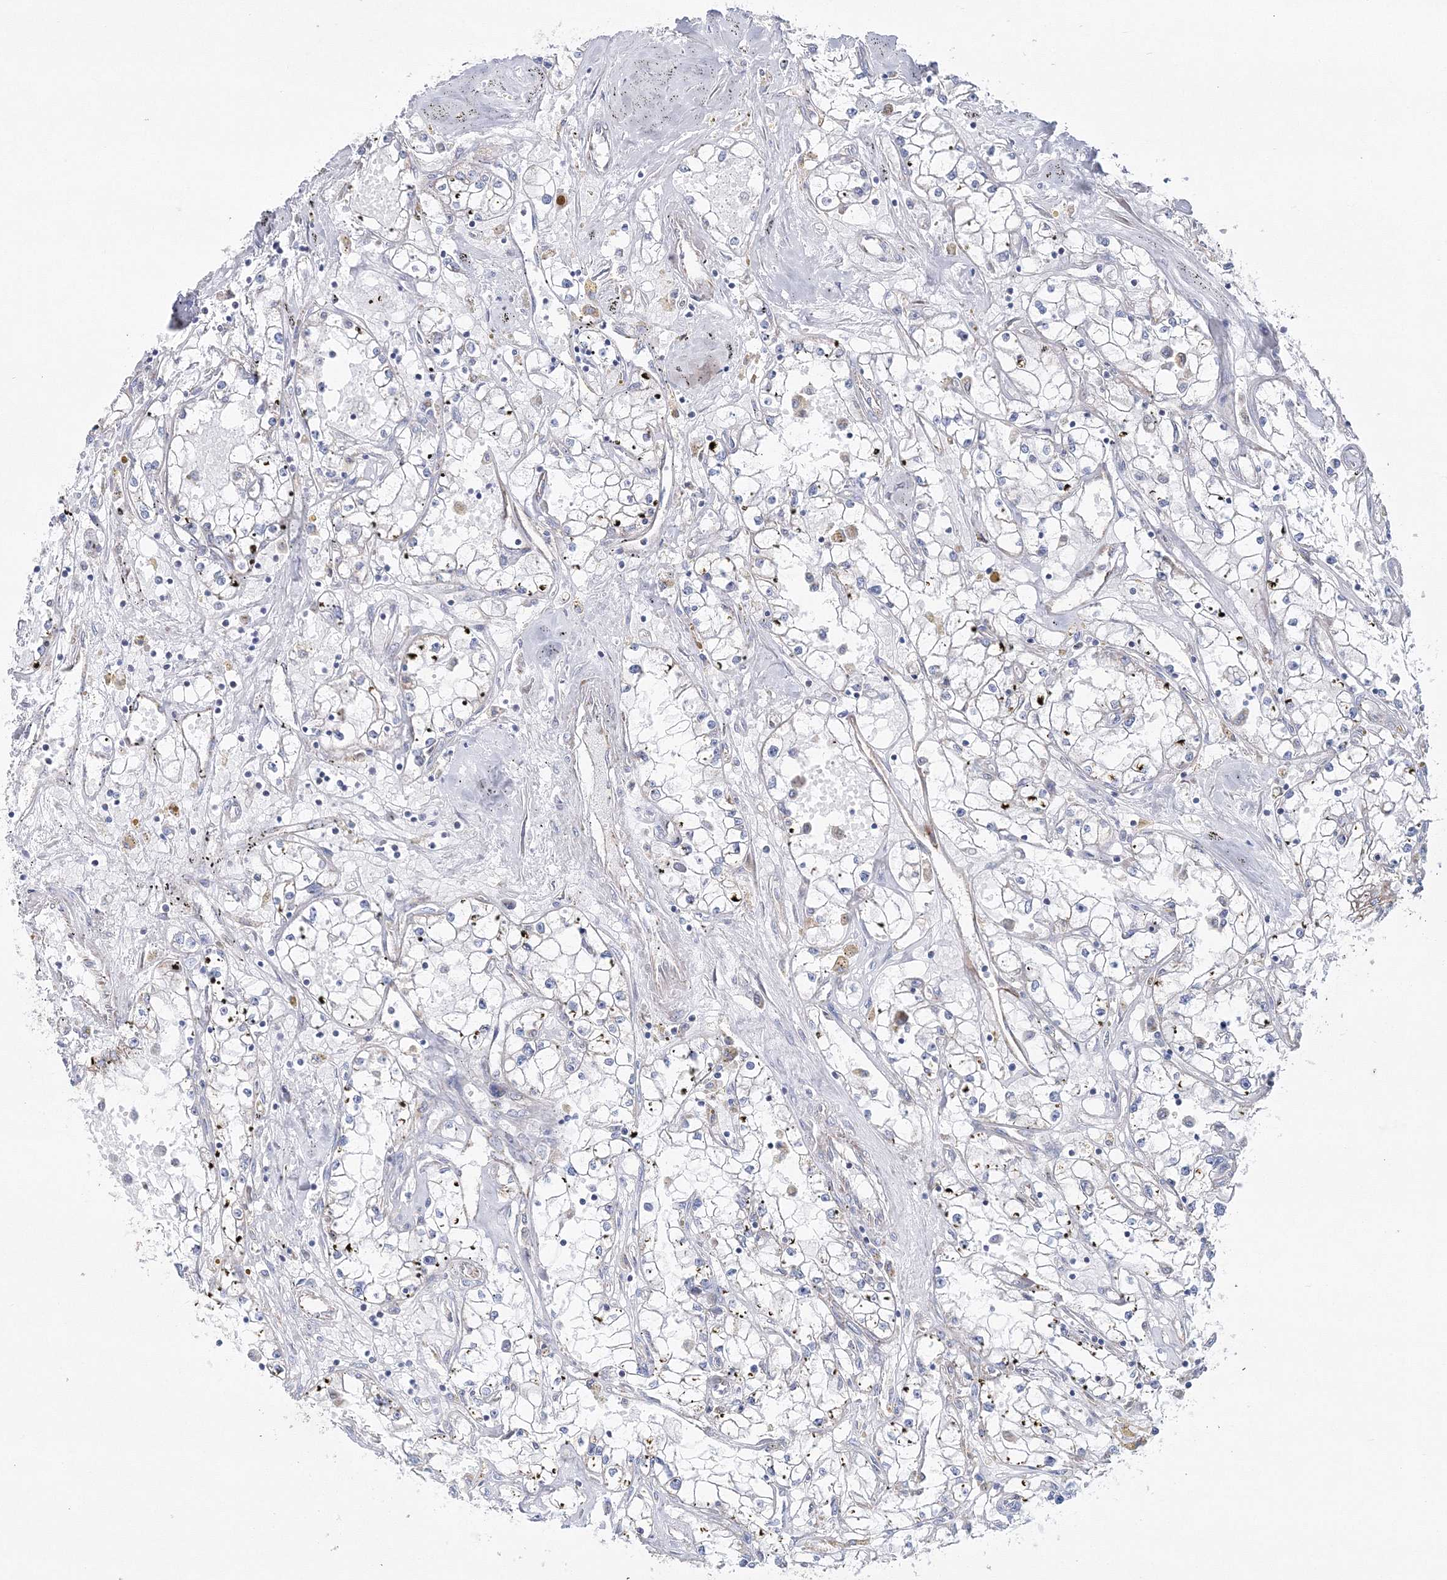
{"staining": {"intensity": "negative", "quantity": "none", "location": "none"}, "tissue": "renal cancer", "cell_type": "Tumor cells", "image_type": "cancer", "snomed": [{"axis": "morphology", "description": "Adenocarcinoma, NOS"}, {"axis": "topography", "description": "Kidney"}], "caption": "IHC of adenocarcinoma (renal) reveals no expression in tumor cells.", "gene": "HIBCH", "patient": {"sex": "male", "age": 56}}